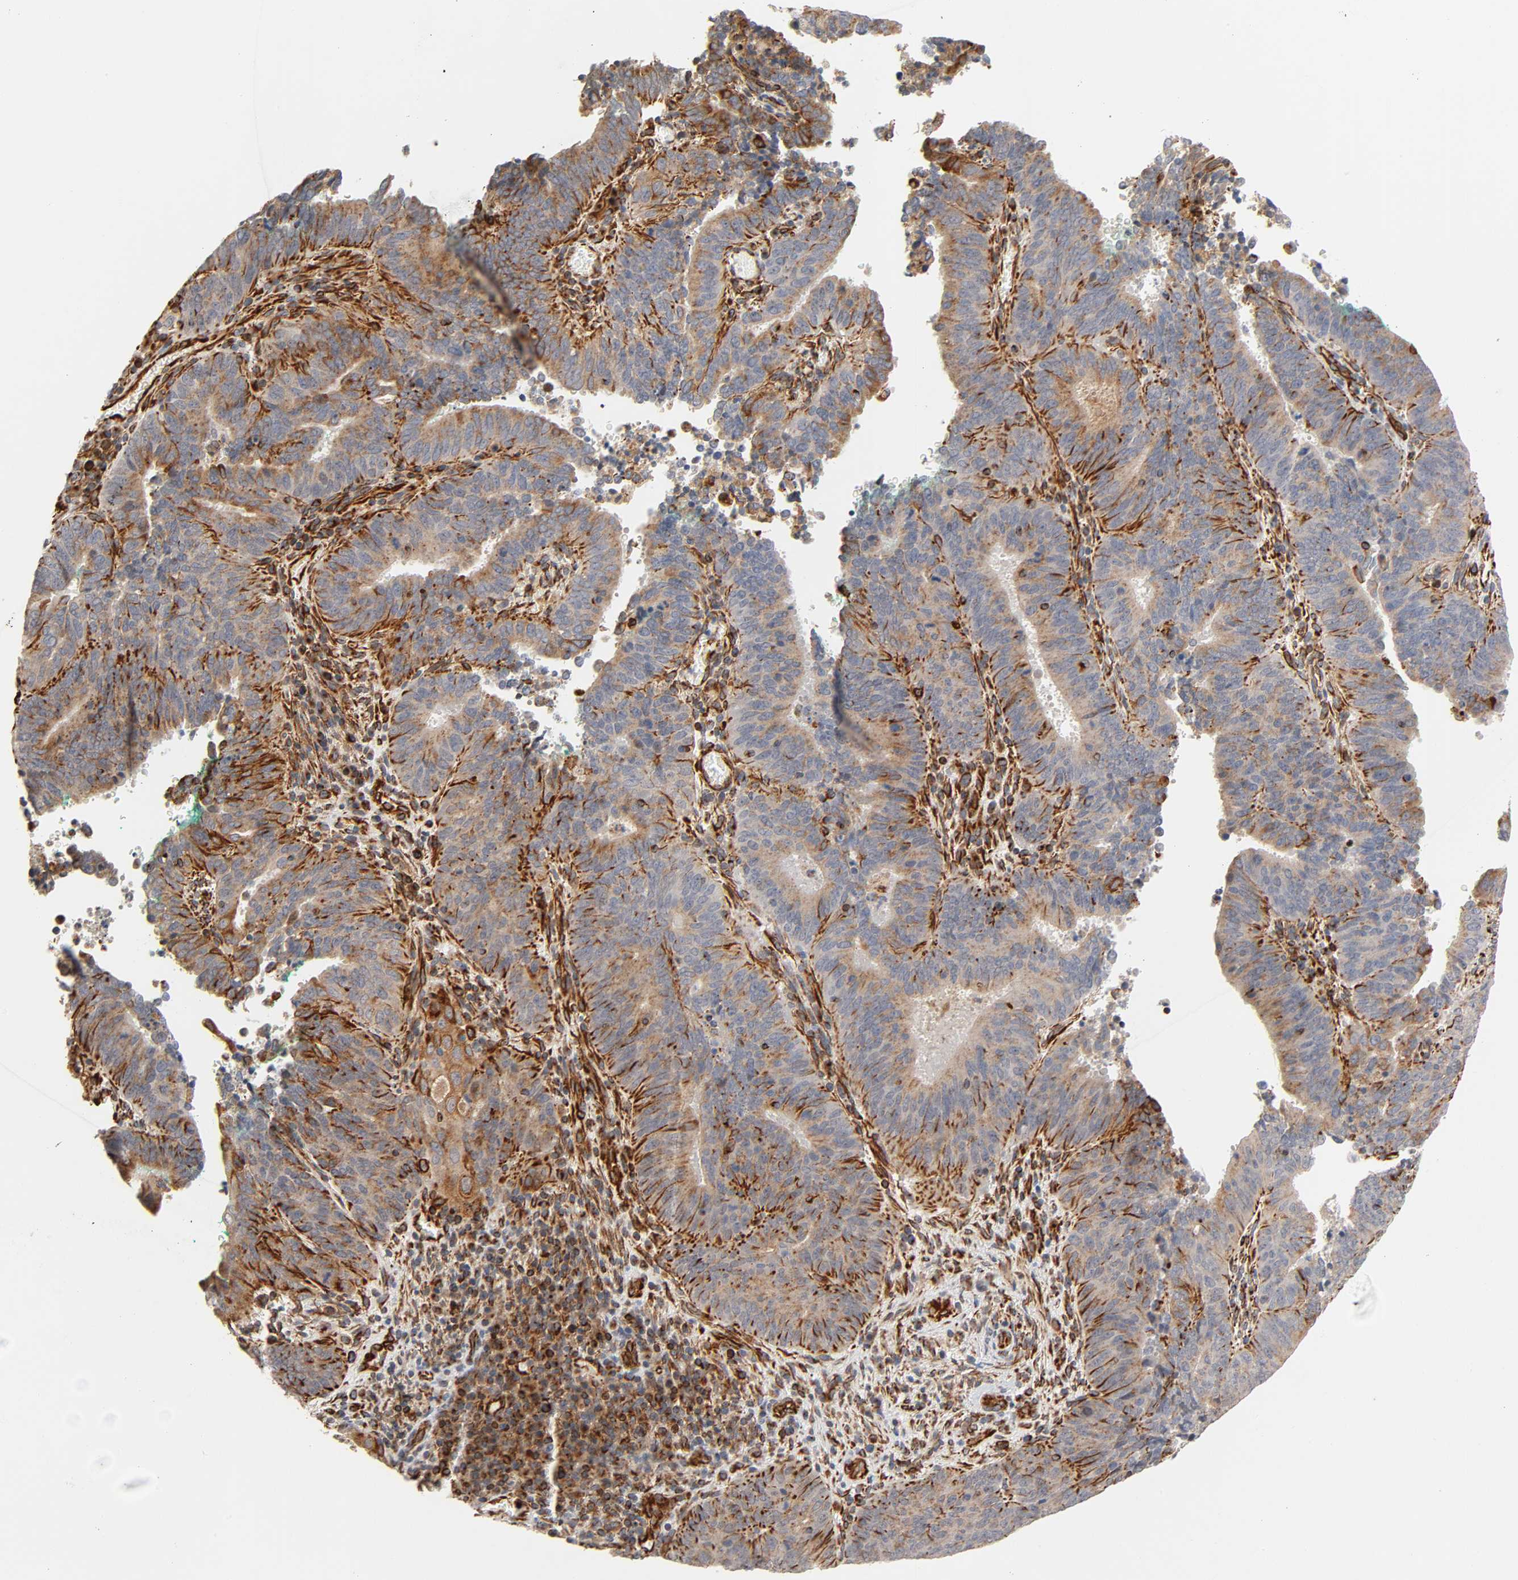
{"staining": {"intensity": "moderate", "quantity": ">75%", "location": "cytoplasmic/membranous"}, "tissue": "cervical cancer", "cell_type": "Tumor cells", "image_type": "cancer", "snomed": [{"axis": "morphology", "description": "Adenocarcinoma, NOS"}, {"axis": "topography", "description": "Cervix"}], "caption": "Moderate cytoplasmic/membranous expression for a protein is seen in about >75% of tumor cells of cervical cancer using IHC.", "gene": "REEP6", "patient": {"sex": "female", "age": 44}}